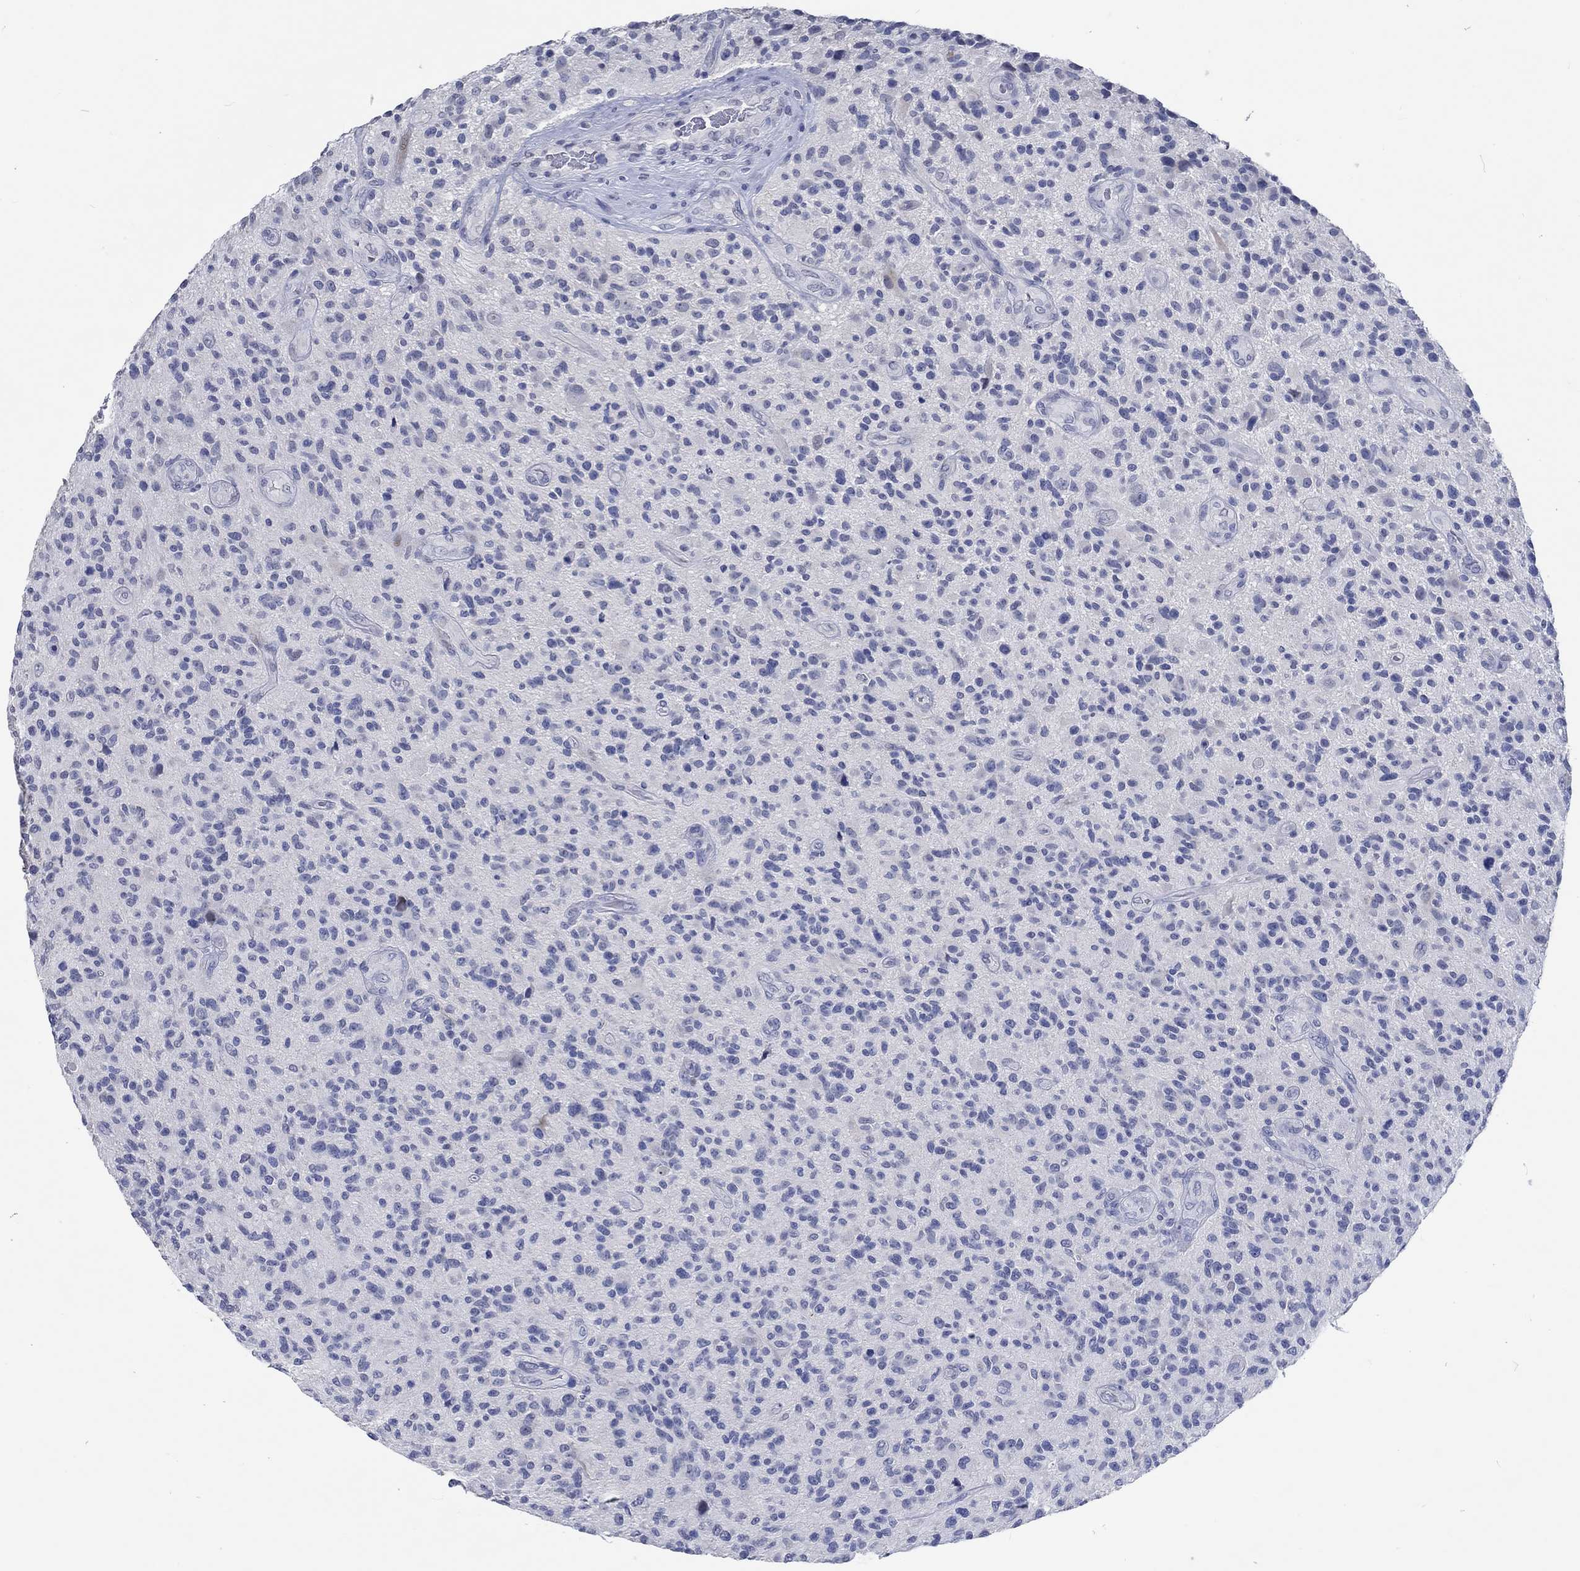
{"staining": {"intensity": "negative", "quantity": "none", "location": "none"}, "tissue": "glioma", "cell_type": "Tumor cells", "image_type": "cancer", "snomed": [{"axis": "morphology", "description": "Glioma, malignant, High grade"}, {"axis": "topography", "description": "Brain"}], "caption": "A high-resolution photomicrograph shows IHC staining of glioma, which reveals no significant staining in tumor cells.", "gene": "C4orf47", "patient": {"sex": "male", "age": 47}}